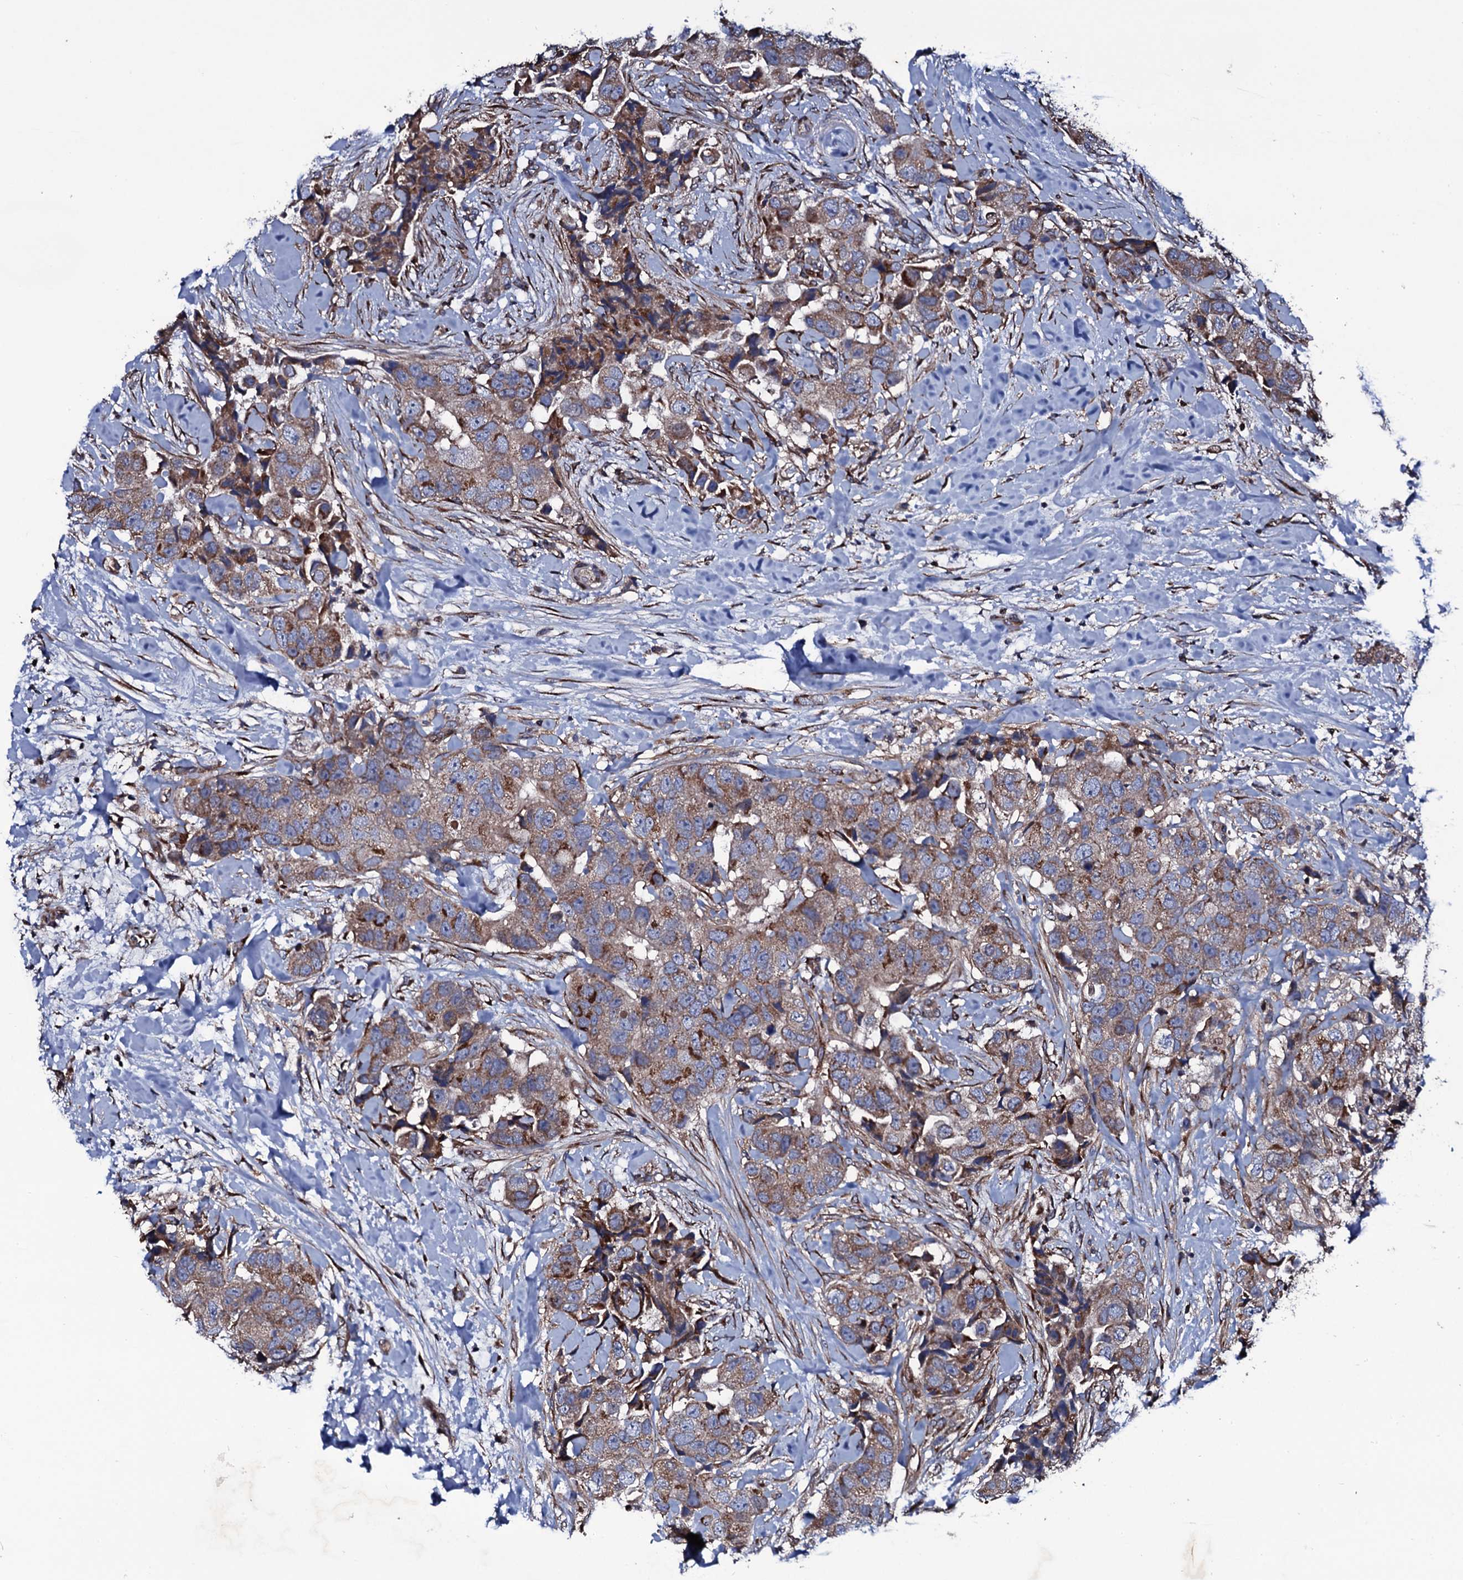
{"staining": {"intensity": "weak", "quantity": ">75%", "location": "cytoplasmic/membranous"}, "tissue": "breast cancer", "cell_type": "Tumor cells", "image_type": "cancer", "snomed": [{"axis": "morphology", "description": "Normal tissue, NOS"}, {"axis": "morphology", "description": "Duct carcinoma"}, {"axis": "topography", "description": "Breast"}], "caption": "Immunohistochemistry (IHC) (DAB) staining of breast intraductal carcinoma exhibits weak cytoplasmic/membranous protein positivity in about >75% of tumor cells.", "gene": "PLET1", "patient": {"sex": "female", "age": 62}}